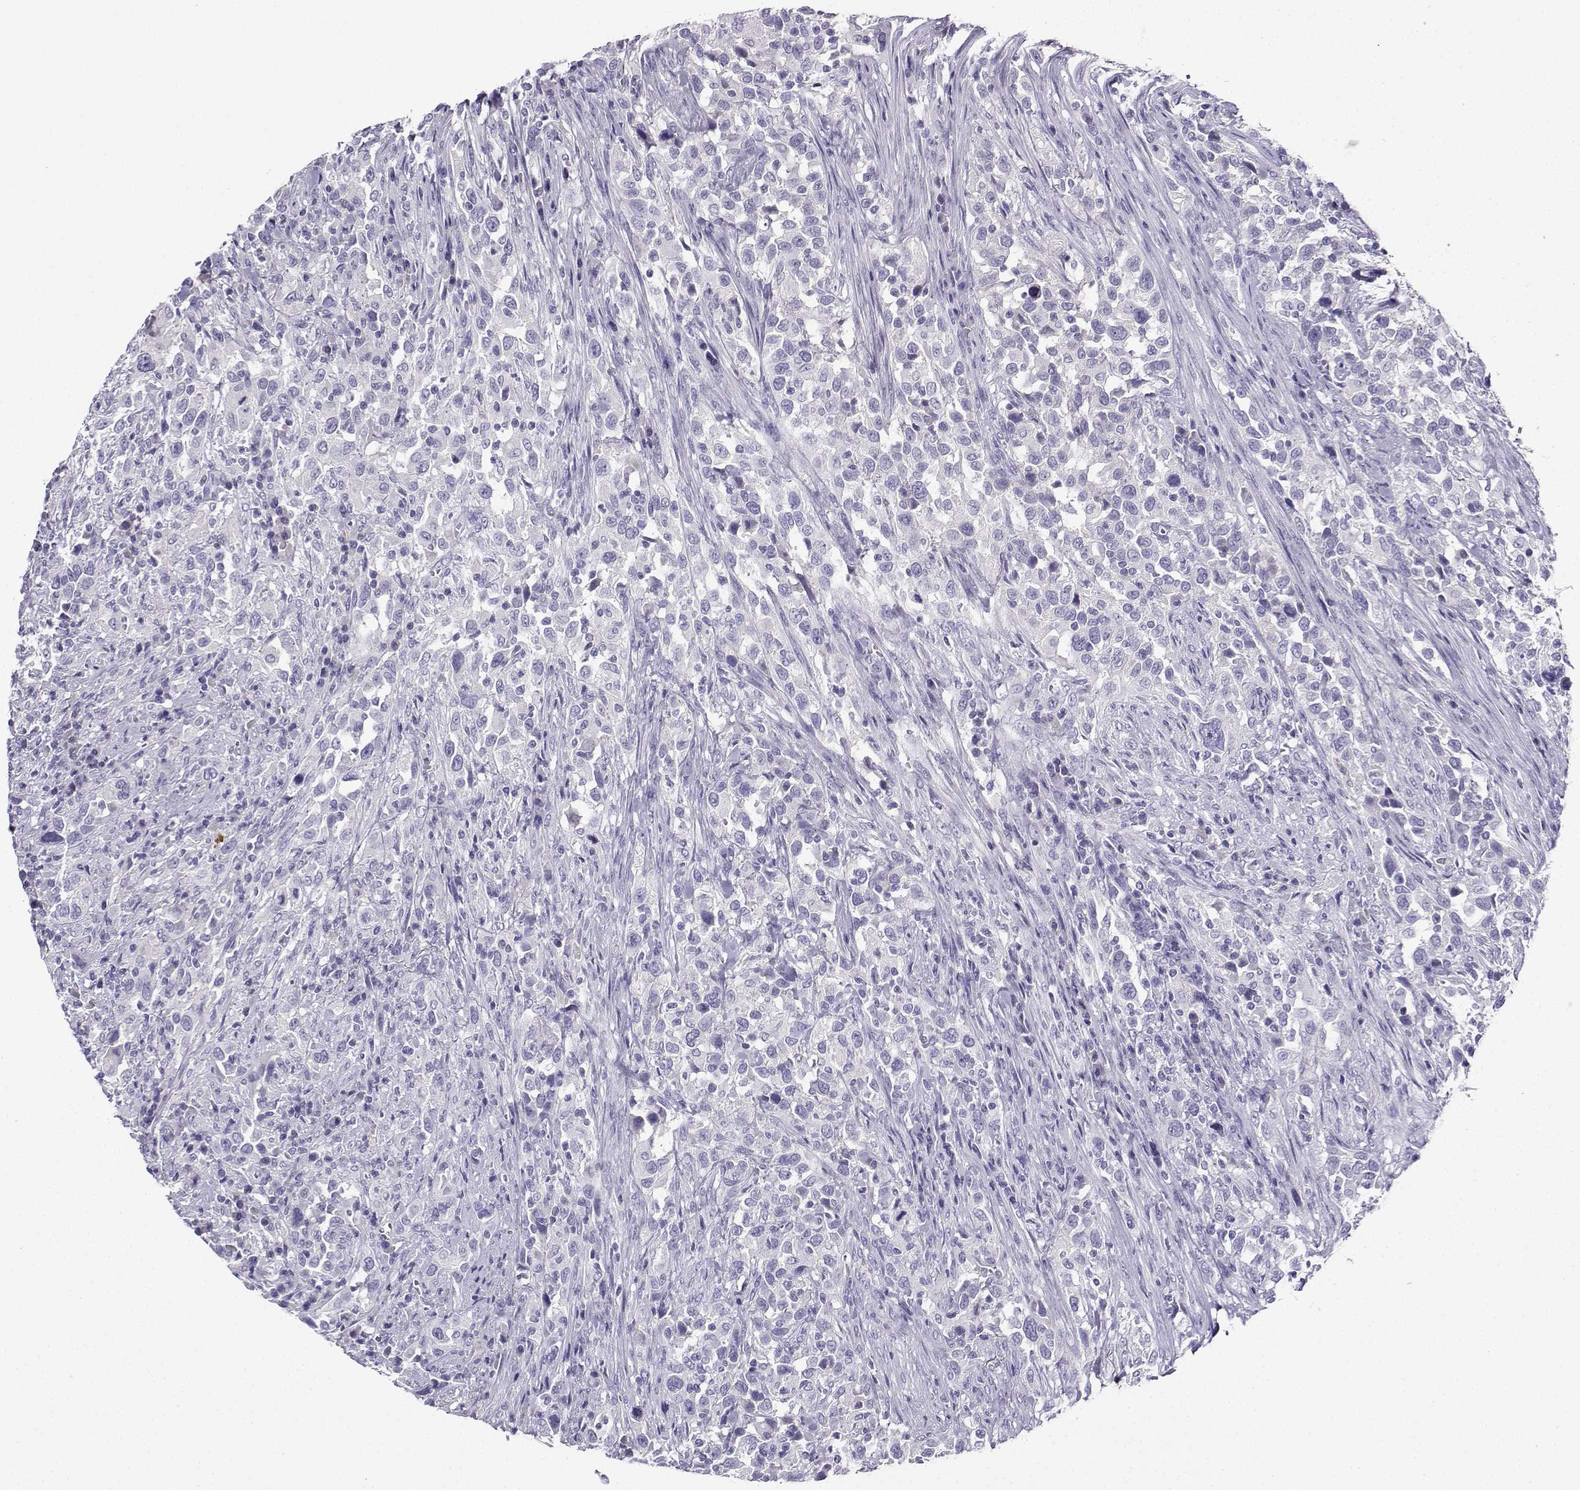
{"staining": {"intensity": "negative", "quantity": "none", "location": "none"}, "tissue": "urothelial cancer", "cell_type": "Tumor cells", "image_type": "cancer", "snomed": [{"axis": "morphology", "description": "Urothelial carcinoma, NOS"}, {"axis": "morphology", "description": "Urothelial carcinoma, High grade"}, {"axis": "topography", "description": "Urinary bladder"}], "caption": "Urothelial carcinoma (high-grade) was stained to show a protein in brown. There is no significant expression in tumor cells.", "gene": "LINGO1", "patient": {"sex": "female", "age": 64}}